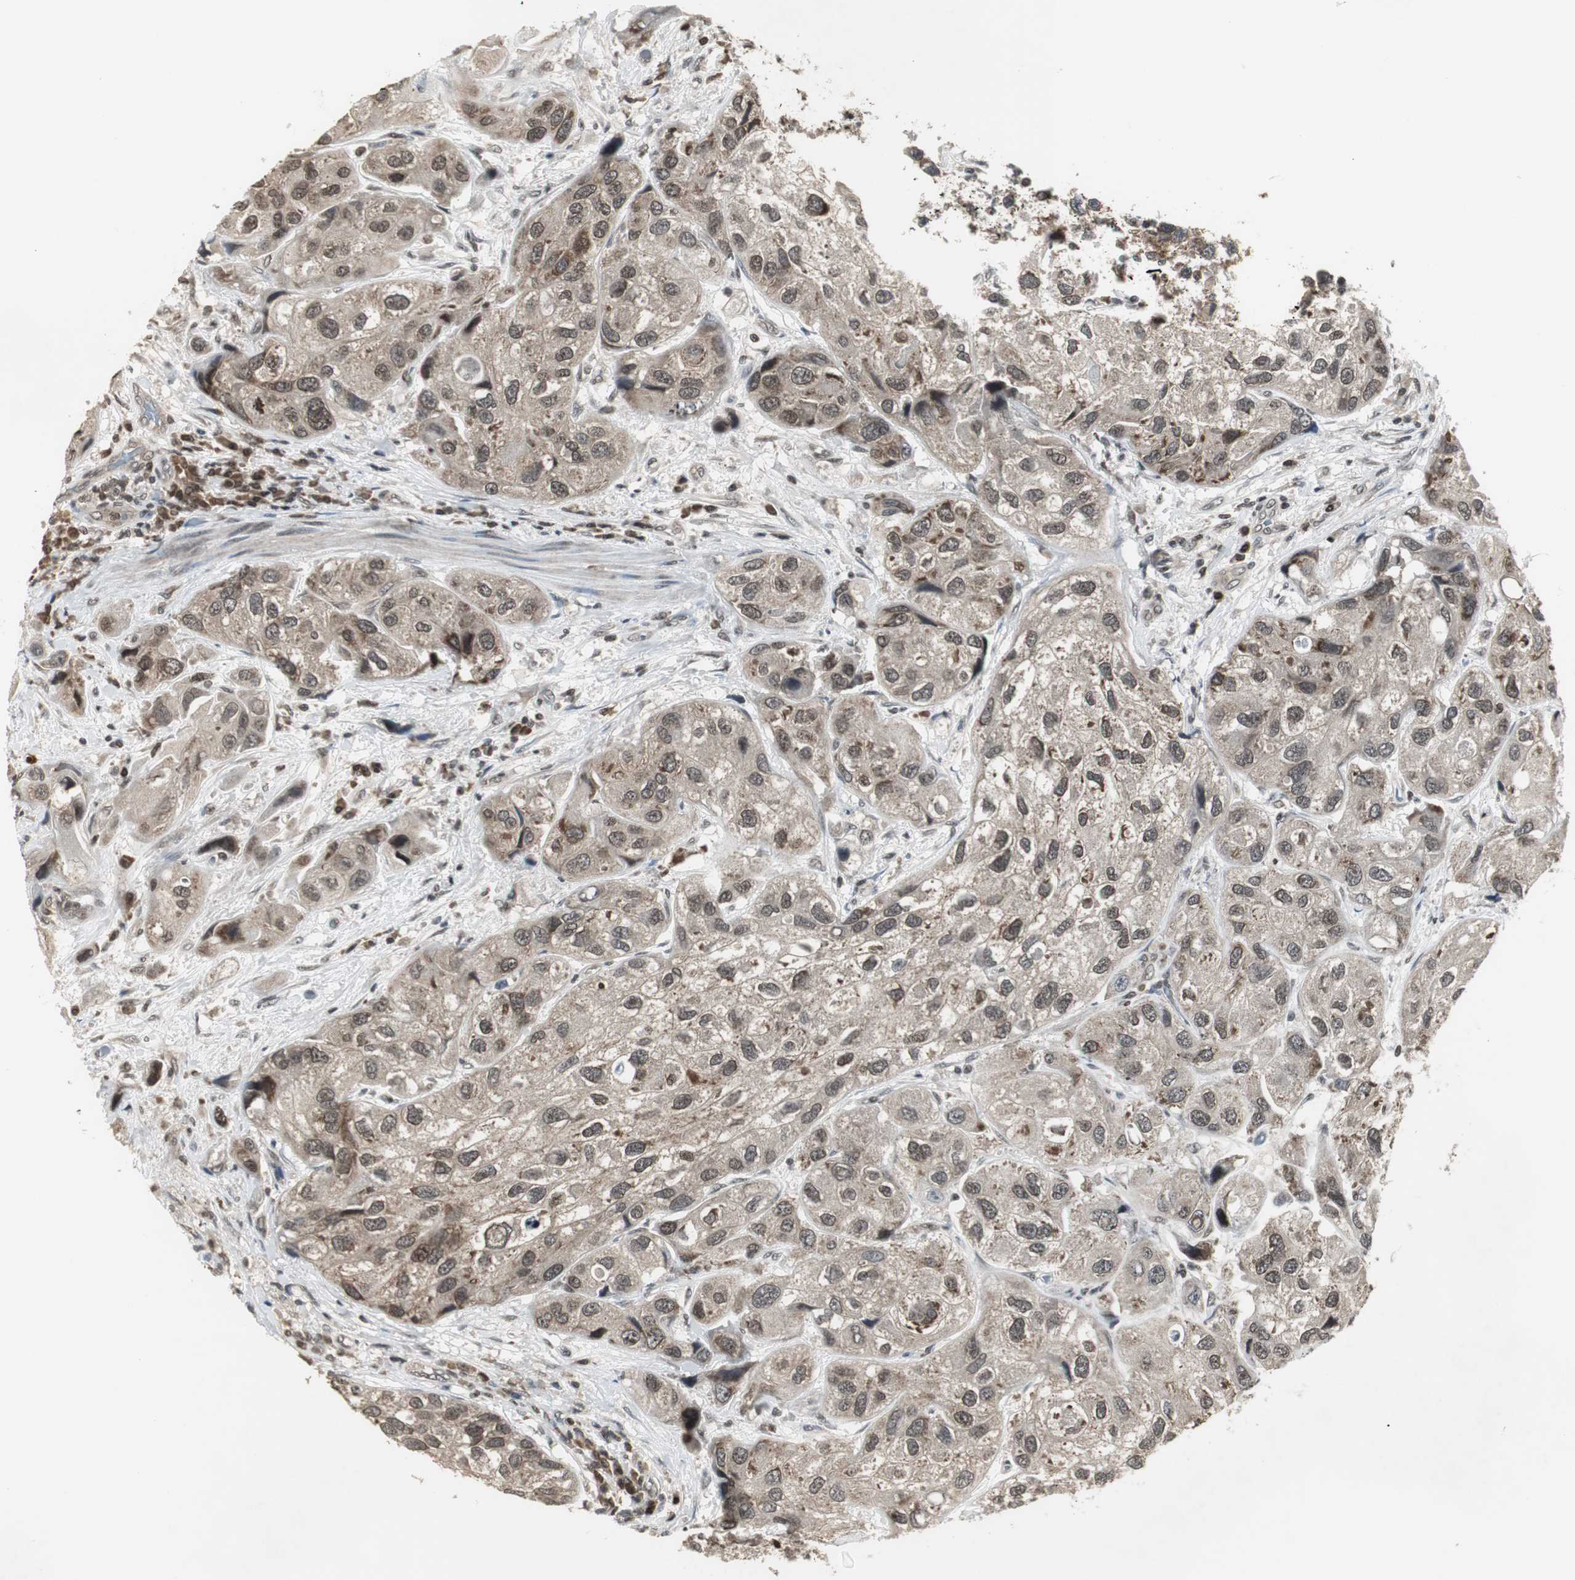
{"staining": {"intensity": "weak", "quantity": ">75%", "location": "cytoplasmic/membranous,nuclear"}, "tissue": "urothelial cancer", "cell_type": "Tumor cells", "image_type": "cancer", "snomed": [{"axis": "morphology", "description": "Urothelial carcinoma, High grade"}, {"axis": "topography", "description": "Urinary bladder"}], "caption": "This is a micrograph of immunohistochemistry staining of urothelial cancer, which shows weak positivity in the cytoplasmic/membranous and nuclear of tumor cells.", "gene": "MPG", "patient": {"sex": "female", "age": 64}}